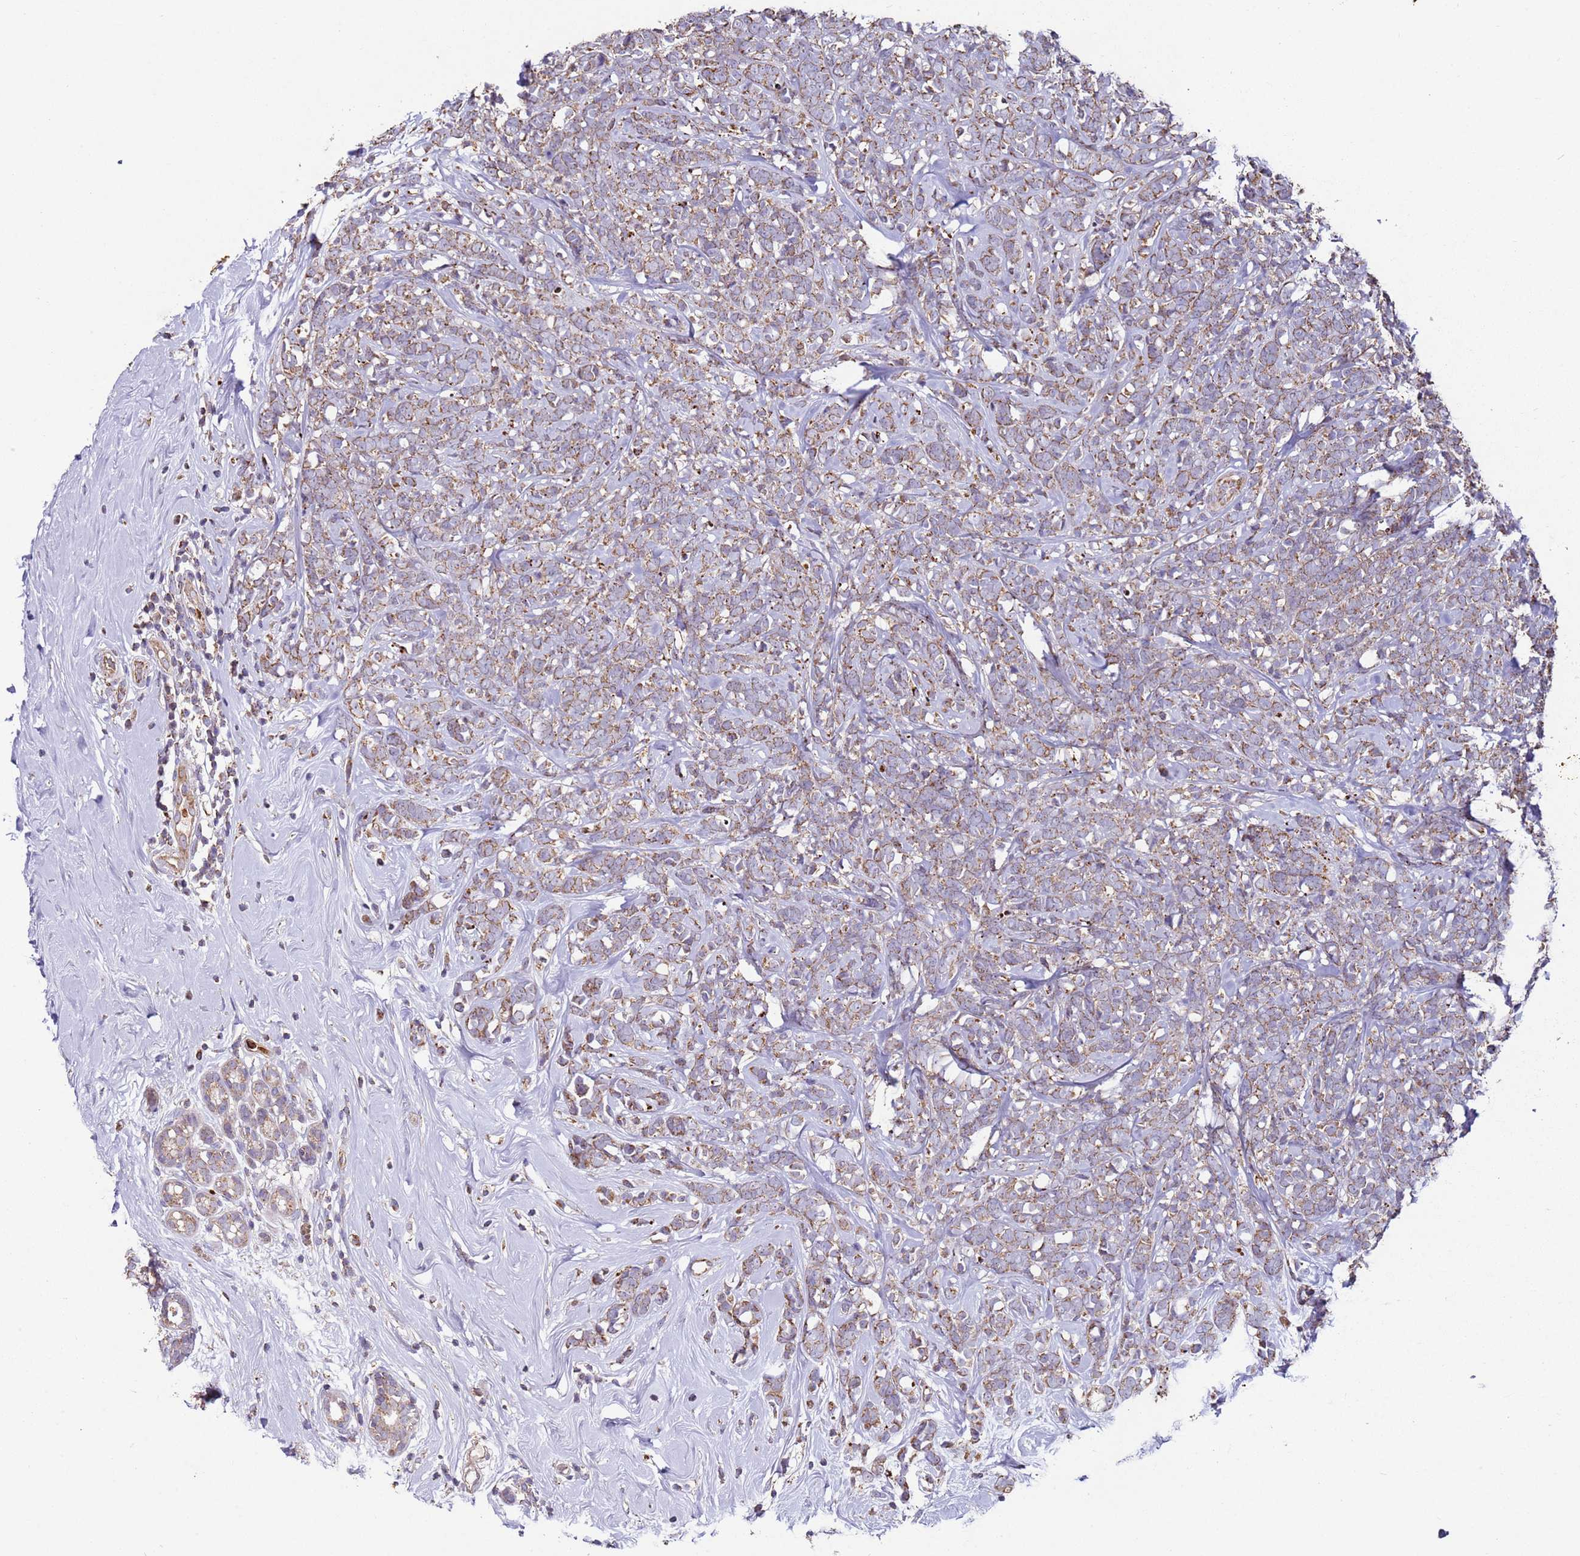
{"staining": {"intensity": "weak", "quantity": ">75%", "location": "cytoplasmic/membranous"}, "tissue": "breast cancer", "cell_type": "Tumor cells", "image_type": "cancer", "snomed": [{"axis": "morphology", "description": "Lobular carcinoma"}, {"axis": "topography", "description": "Breast"}], "caption": "IHC (DAB (3,3'-diaminobenzidine)) staining of breast cancer displays weak cytoplasmic/membranous protein staining in approximately >75% of tumor cells.", "gene": "FBXO33", "patient": {"sex": "female", "age": 58}}